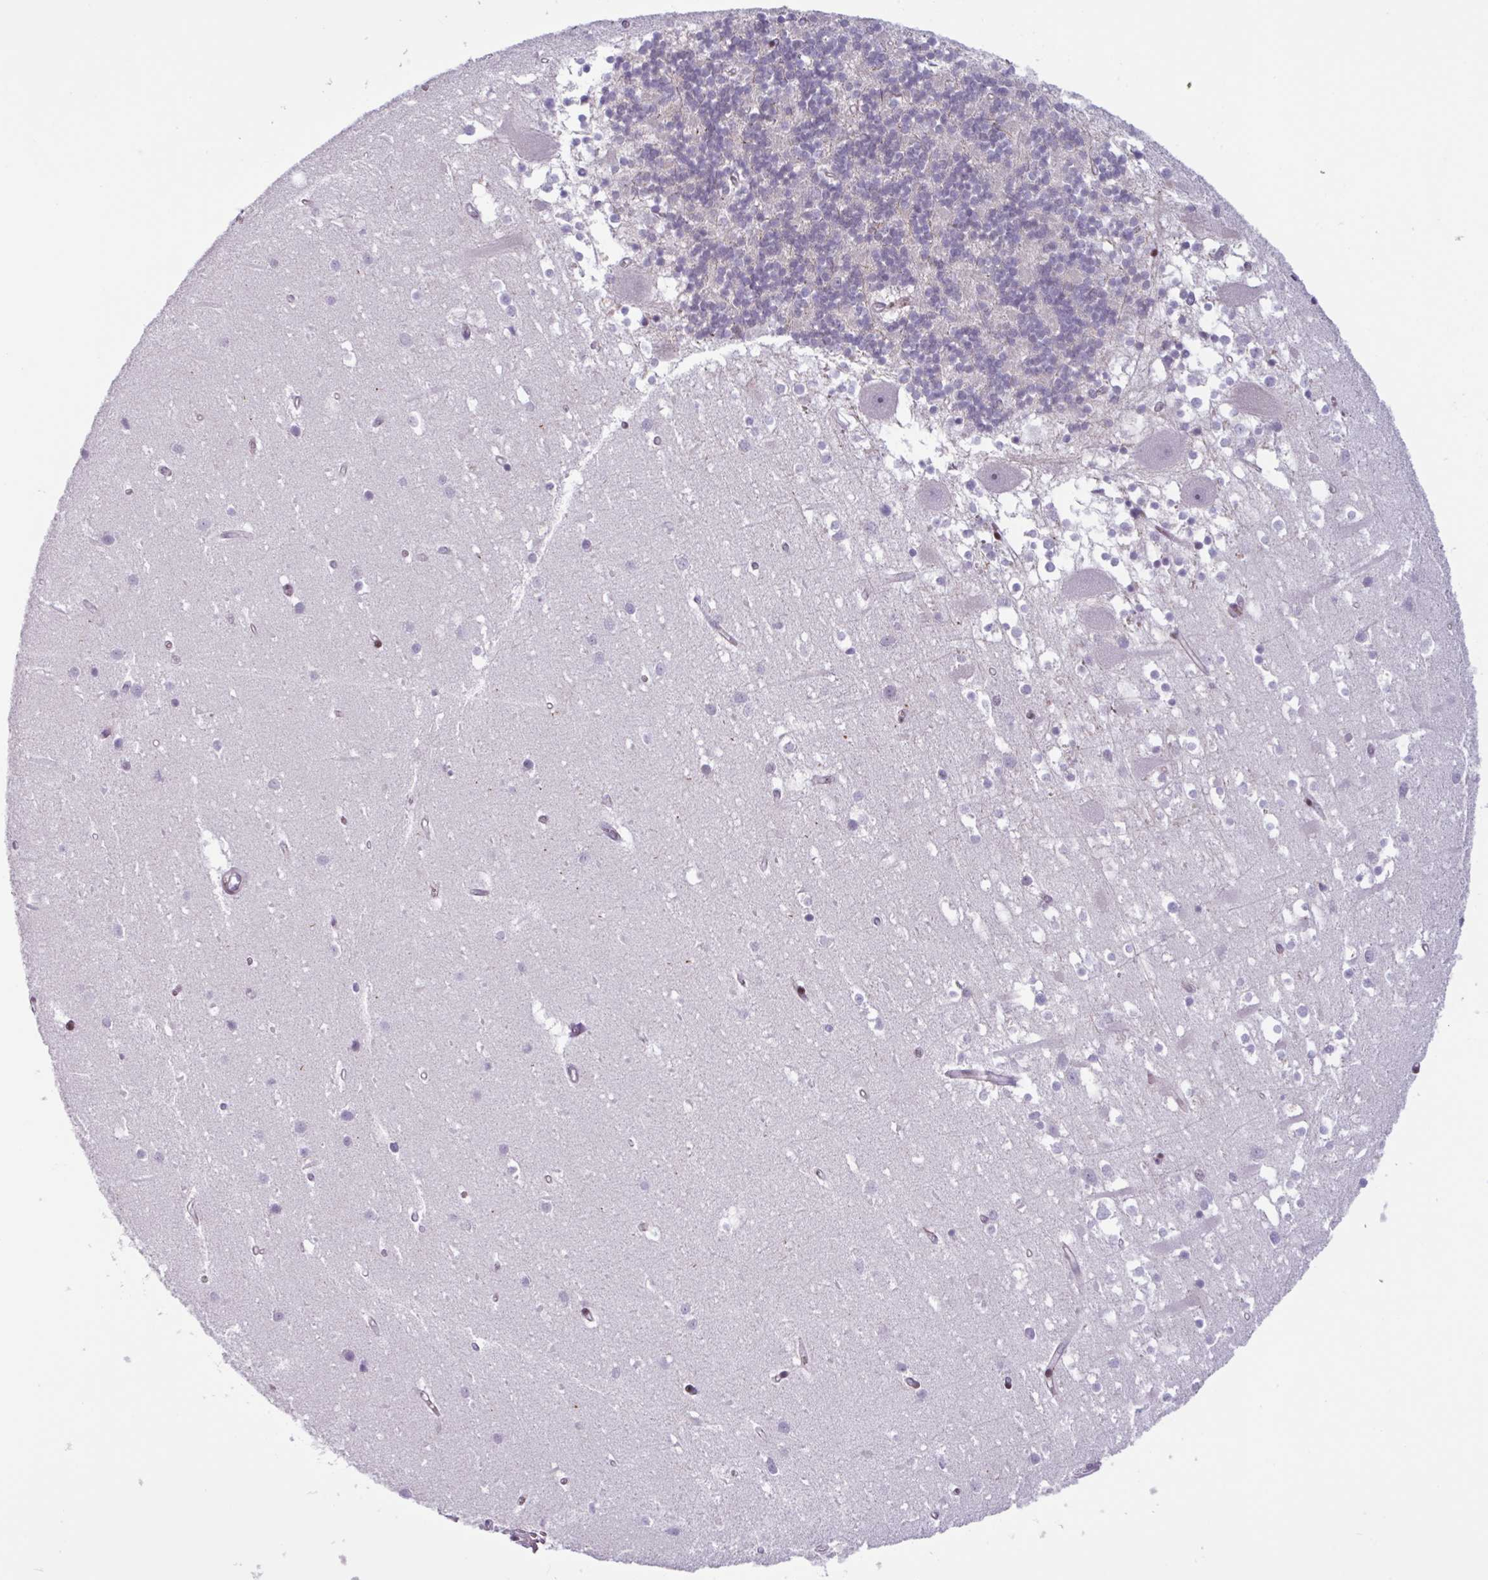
{"staining": {"intensity": "negative", "quantity": "none", "location": "none"}, "tissue": "cerebellum", "cell_type": "Cells in granular layer", "image_type": "normal", "snomed": [{"axis": "morphology", "description": "Normal tissue, NOS"}, {"axis": "topography", "description": "Cerebellum"}], "caption": "Cells in granular layer show no significant expression in normal cerebellum. Nuclei are stained in blue.", "gene": "ZNF575", "patient": {"sex": "male", "age": 54}}